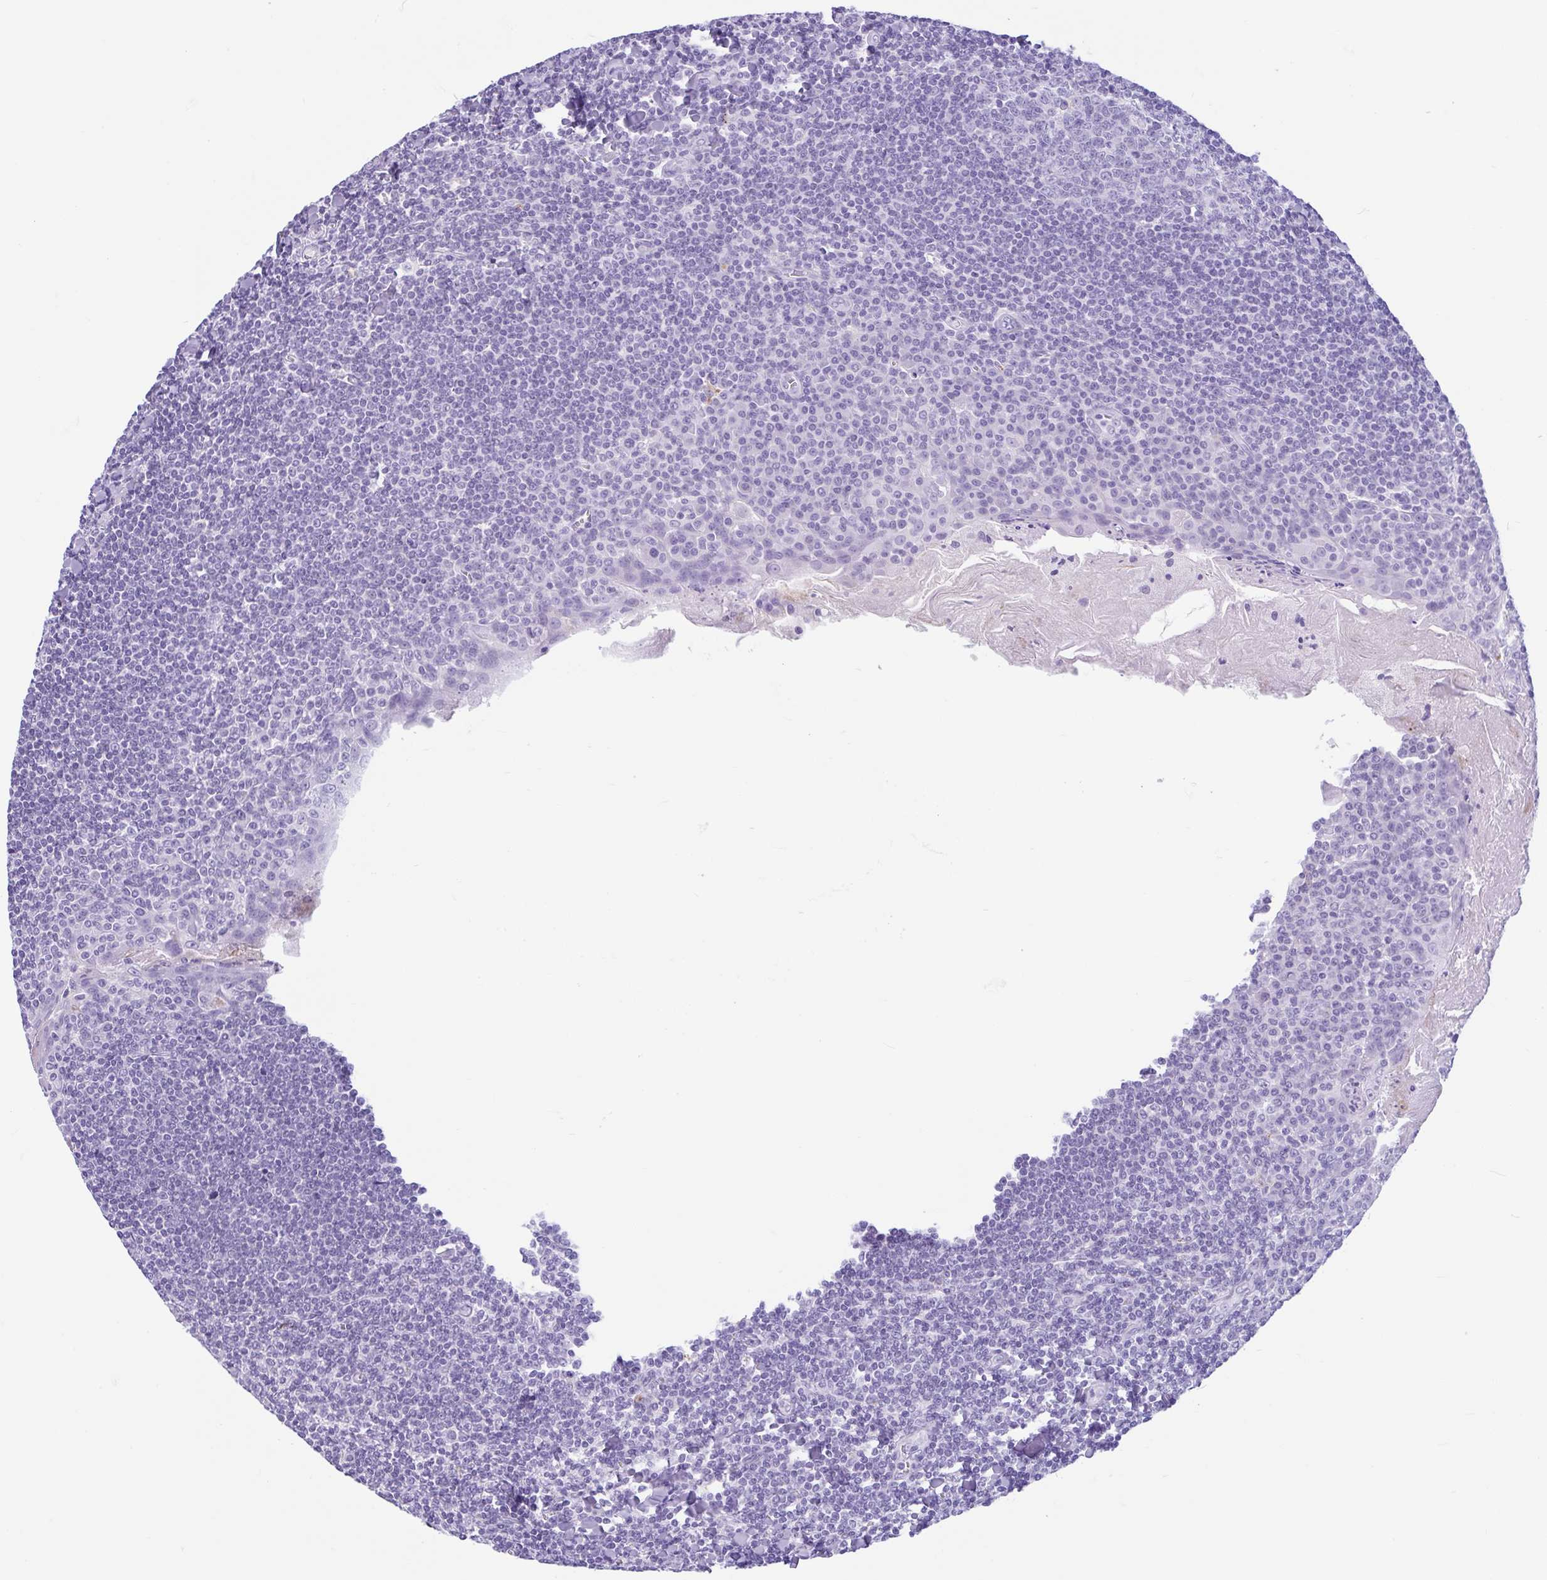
{"staining": {"intensity": "negative", "quantity": "none", "location": "none"}, "tissue": "tonsil", "cell_type": "Germinal center cells", "image_type": "normal", "snomed": [{"axis": "morphology", "description": "Normal tissue, NOS"}, {"axis": "topography", "description": "Tonsil"}], "caption": "IHC histopathology image of benign tonsil stained for a protein (brown), which displays no expression in germinal center cells.", "gene": "ENSG00000274792", "patient": {"sex": "male", "age": 27}}